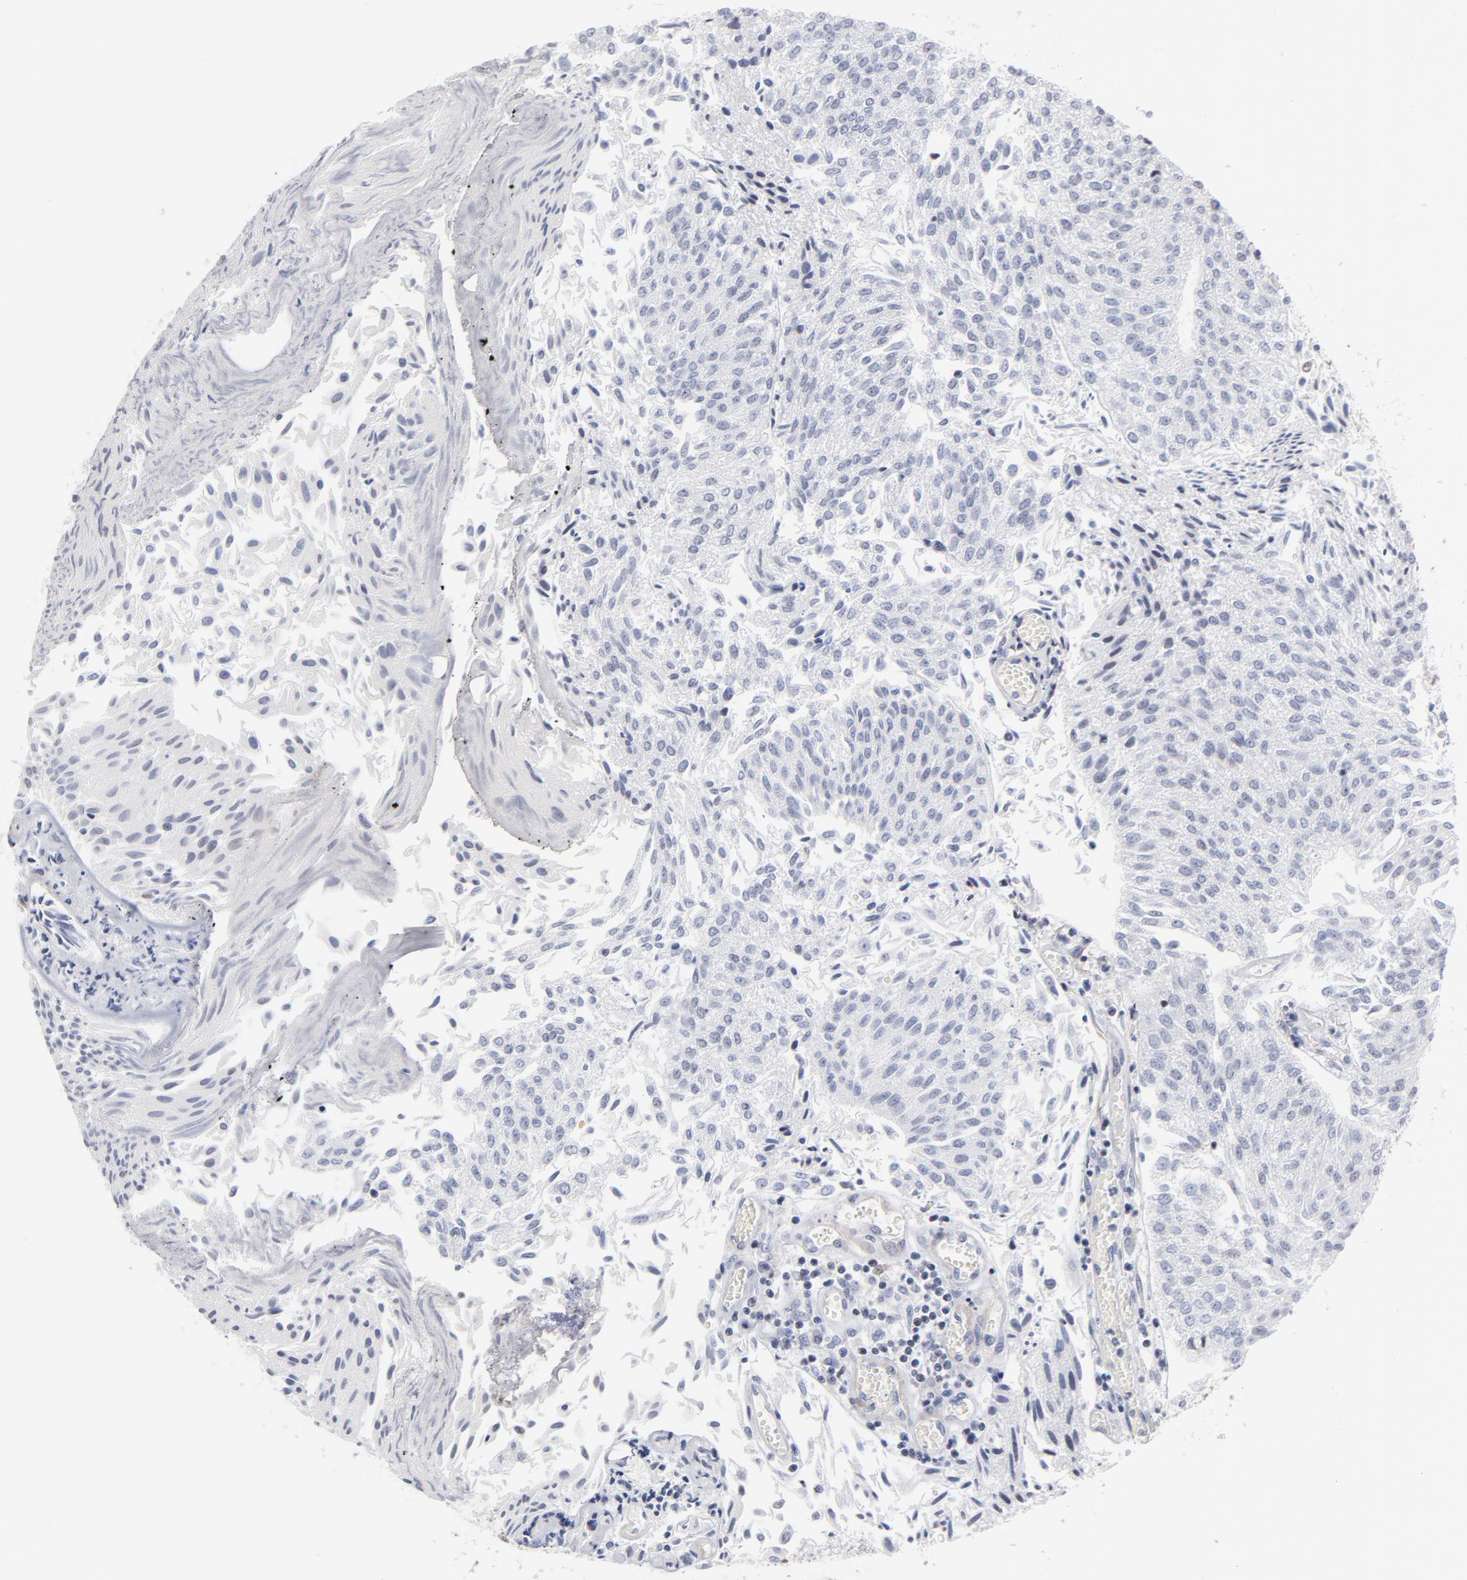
{"staining": {"intensity": "negative", "quantity": "none", "location": "none"}, "tissue": "urothelial cancer", "cell_type": "Tumor cells", "image_type": "cancer", "snomed": [{"axis": "morphology", "description": "Urothelial carcinoma, Low grade"}, {"axis": "topography", "description": "Urinary bladder"}], "caption": "Urothelial cancer was stained to show a protein in brown. There is no significant staining in tumor cells.", "gene": "CTCF", "patient": {"sex": "male", "age": 86}}